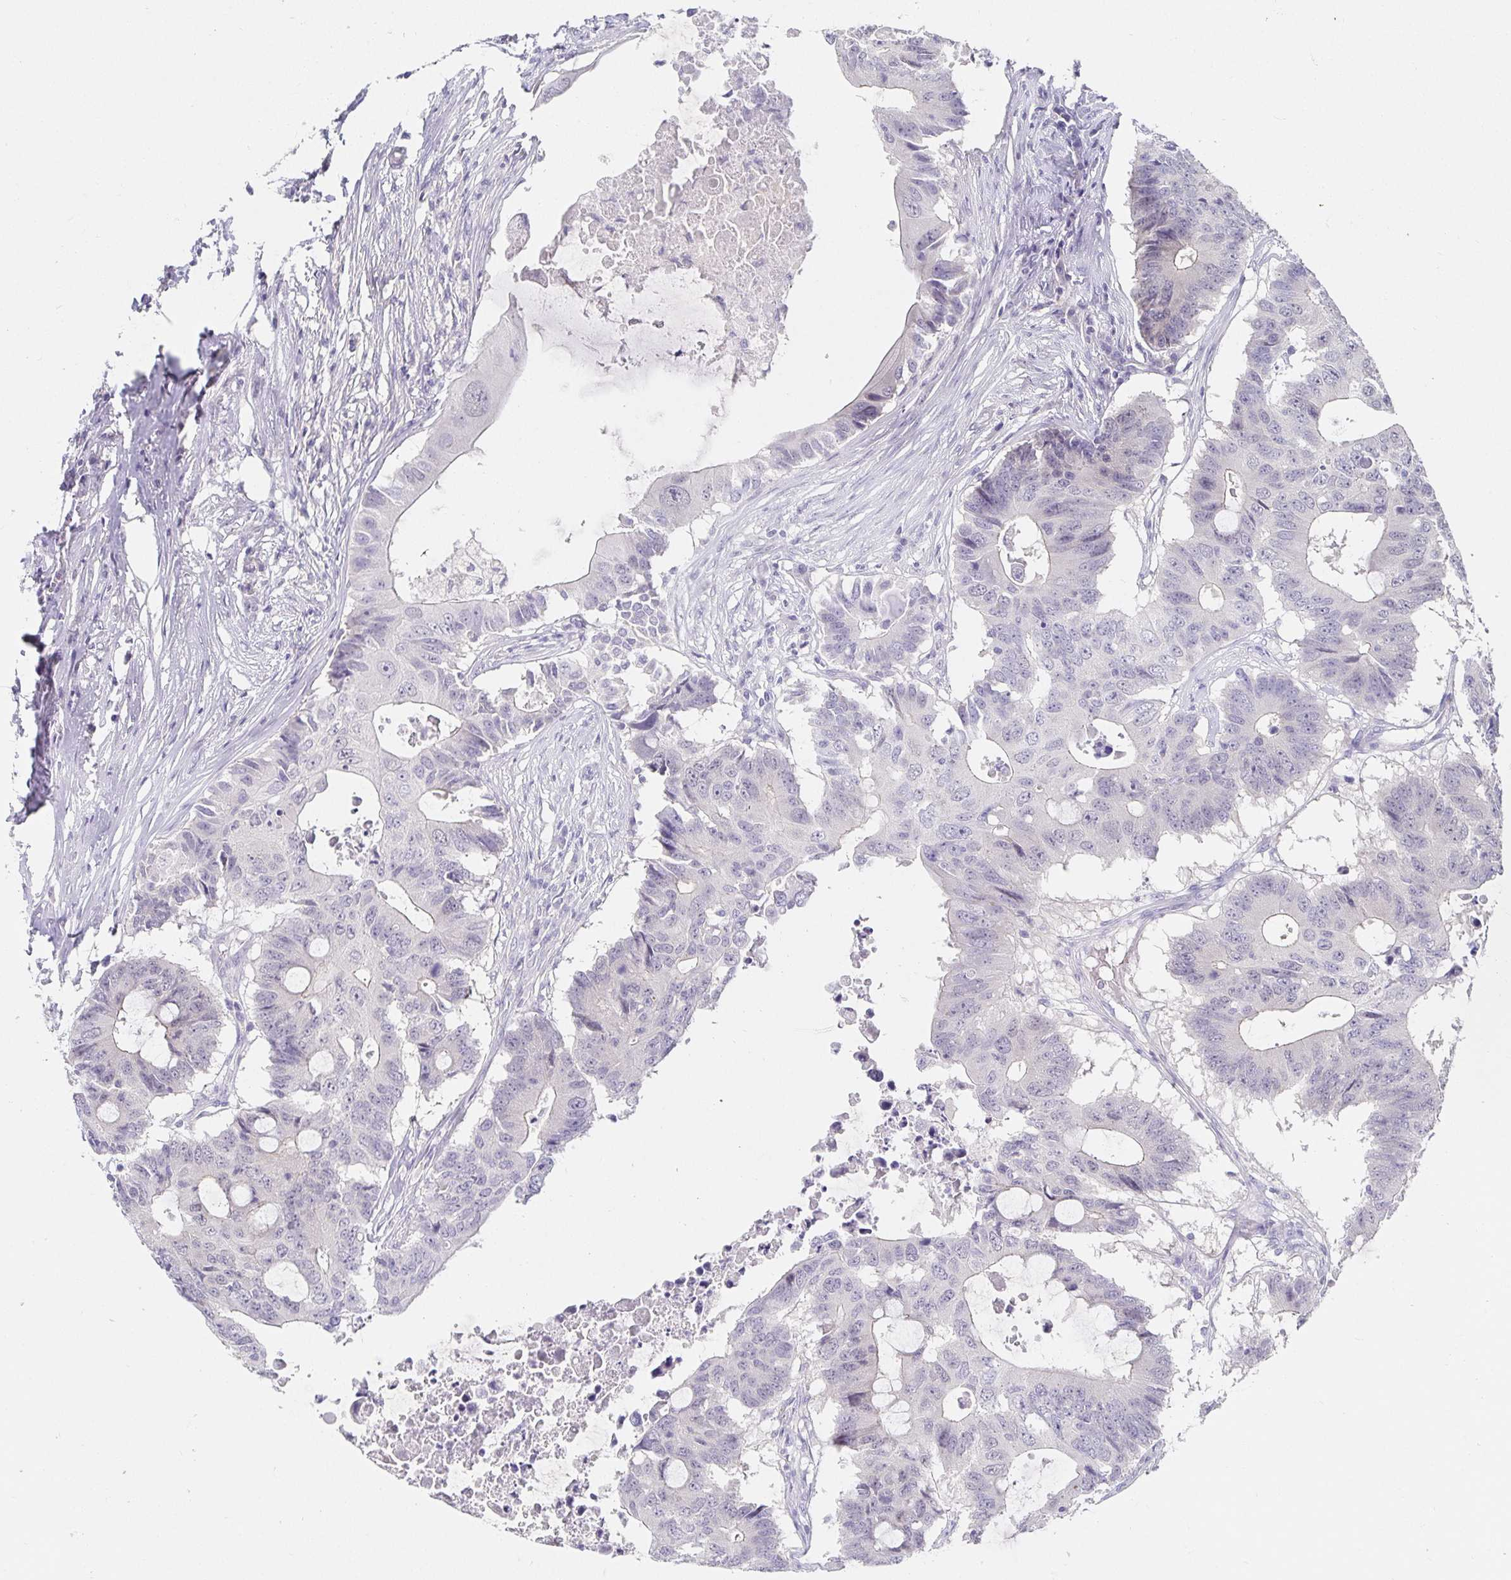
{"staining": {"intensity": "negative", "quantity": "none", "location": "none"}, "tissue": "colorectal cancer", "cell_type": "Tumor cells", "image_type": "cancer", "snomed": [{"axis": "morphology", "description": "Adenocarcinoma, NOS"}, {"axis": "topography", "description": "Colon"}], "caption": "The image reveals no significant staining in tumor cells of colorectal adenocarcinoma.", "gene": "PDX1", "patient": {"sex": "male", "age": 71}}